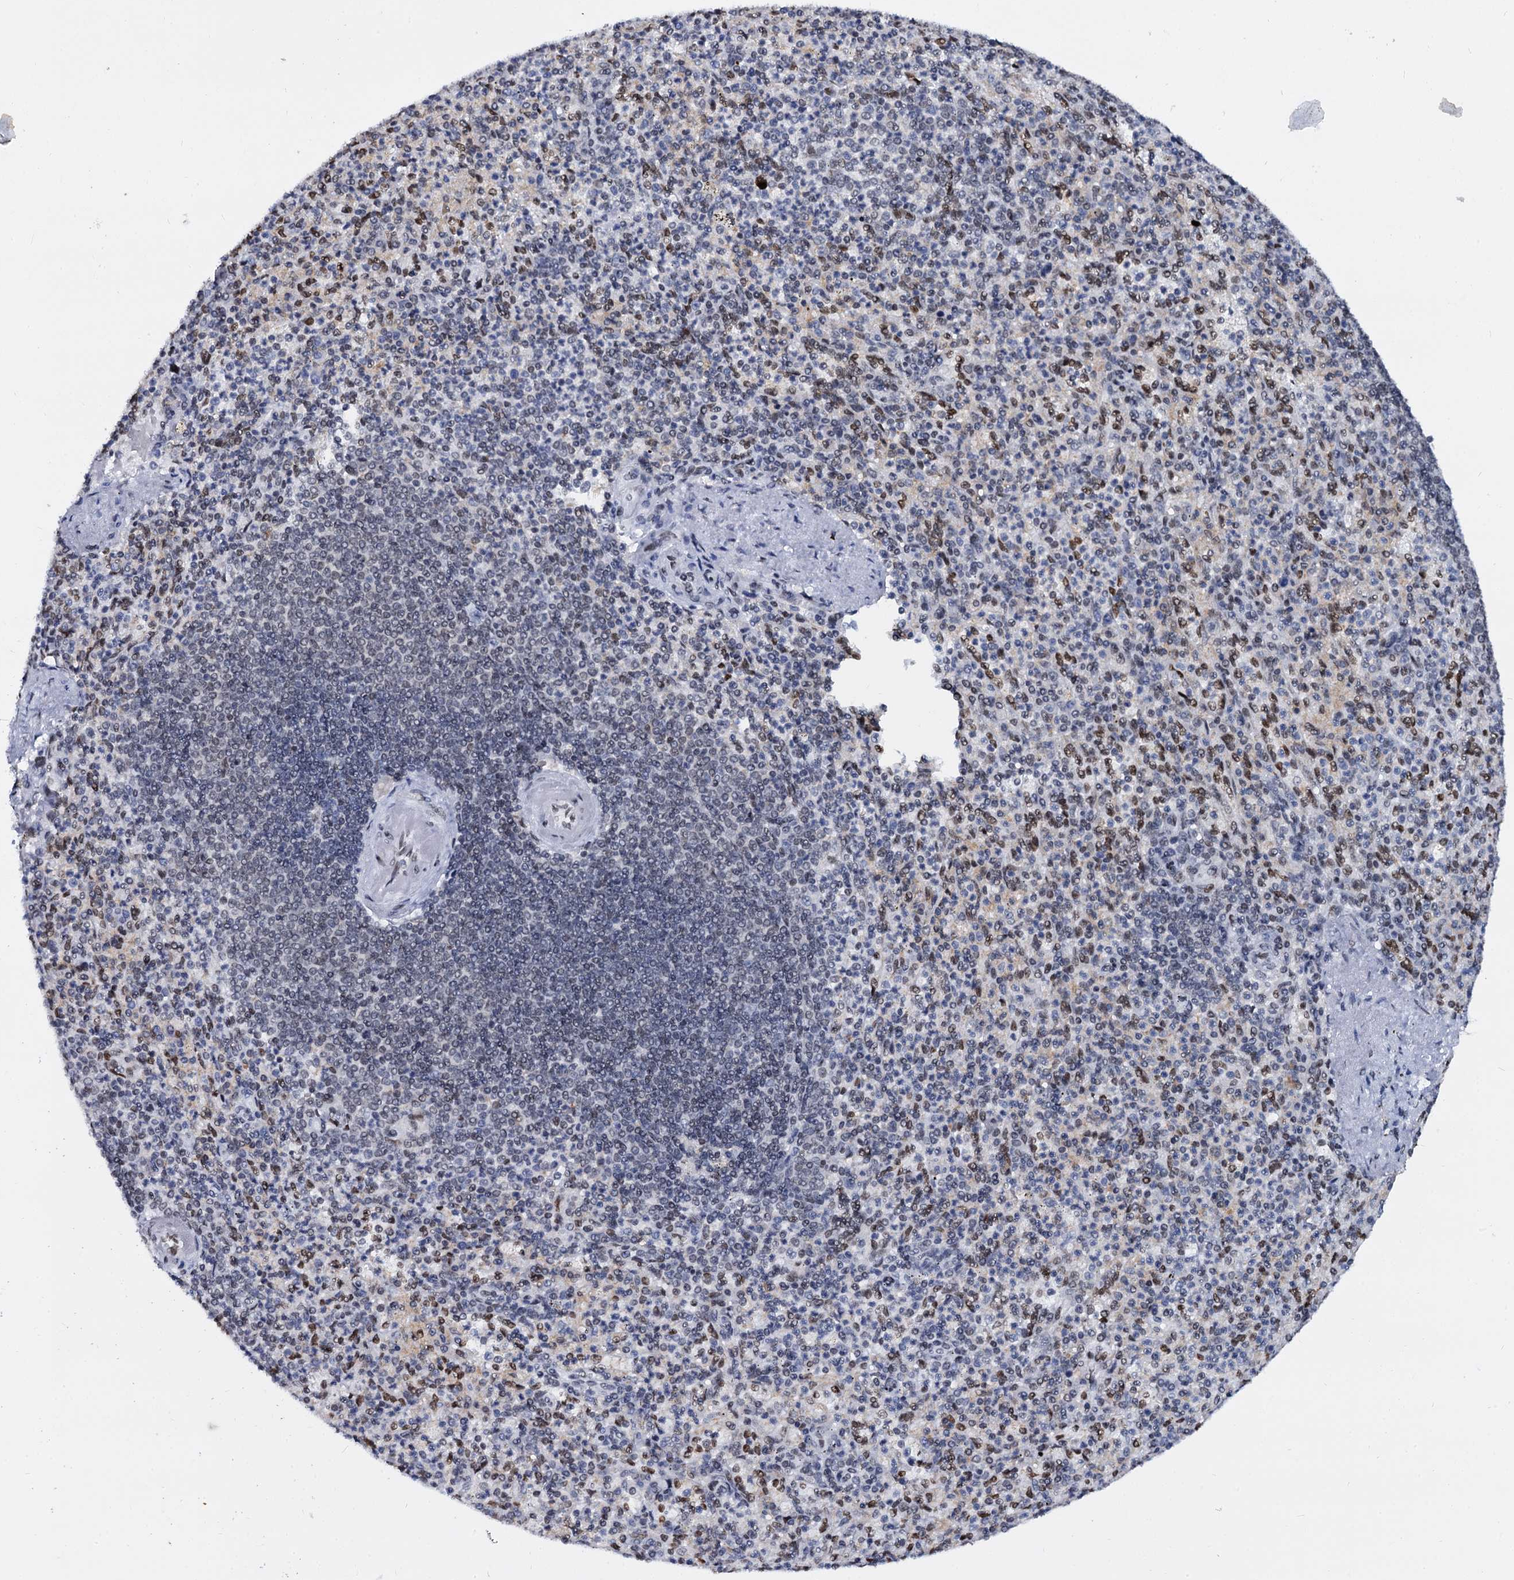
{"staining": {"intensity": "moderate", "quantity": "<25%", "location": "nuclear"}, "tissue": "spleen", "cell_type": "Cells in red pulp", "image_type": "normal", "snomed": [{"axis": "morphology", "description": "Normal tissue, NOS"}, {"axis": "topography", "description": "Spleen"}], "caption": "High-magnification brightfield microscopy of benign spleen stained with DAB (3,3'-diaminobenzidine) (brown) and counterstained with hematoxylin (blue). cells in red pulp exhibit moderate nuclear positivity is present in approximately<25% of cells. Using DAB (3,3'-diaminobenzidine) (brown) and hematoxylin (blue) stains, captured at high magnification using brightfield microscopy.", "gene": "CMAS", "patient": {"sex": "female", "age": 74}}